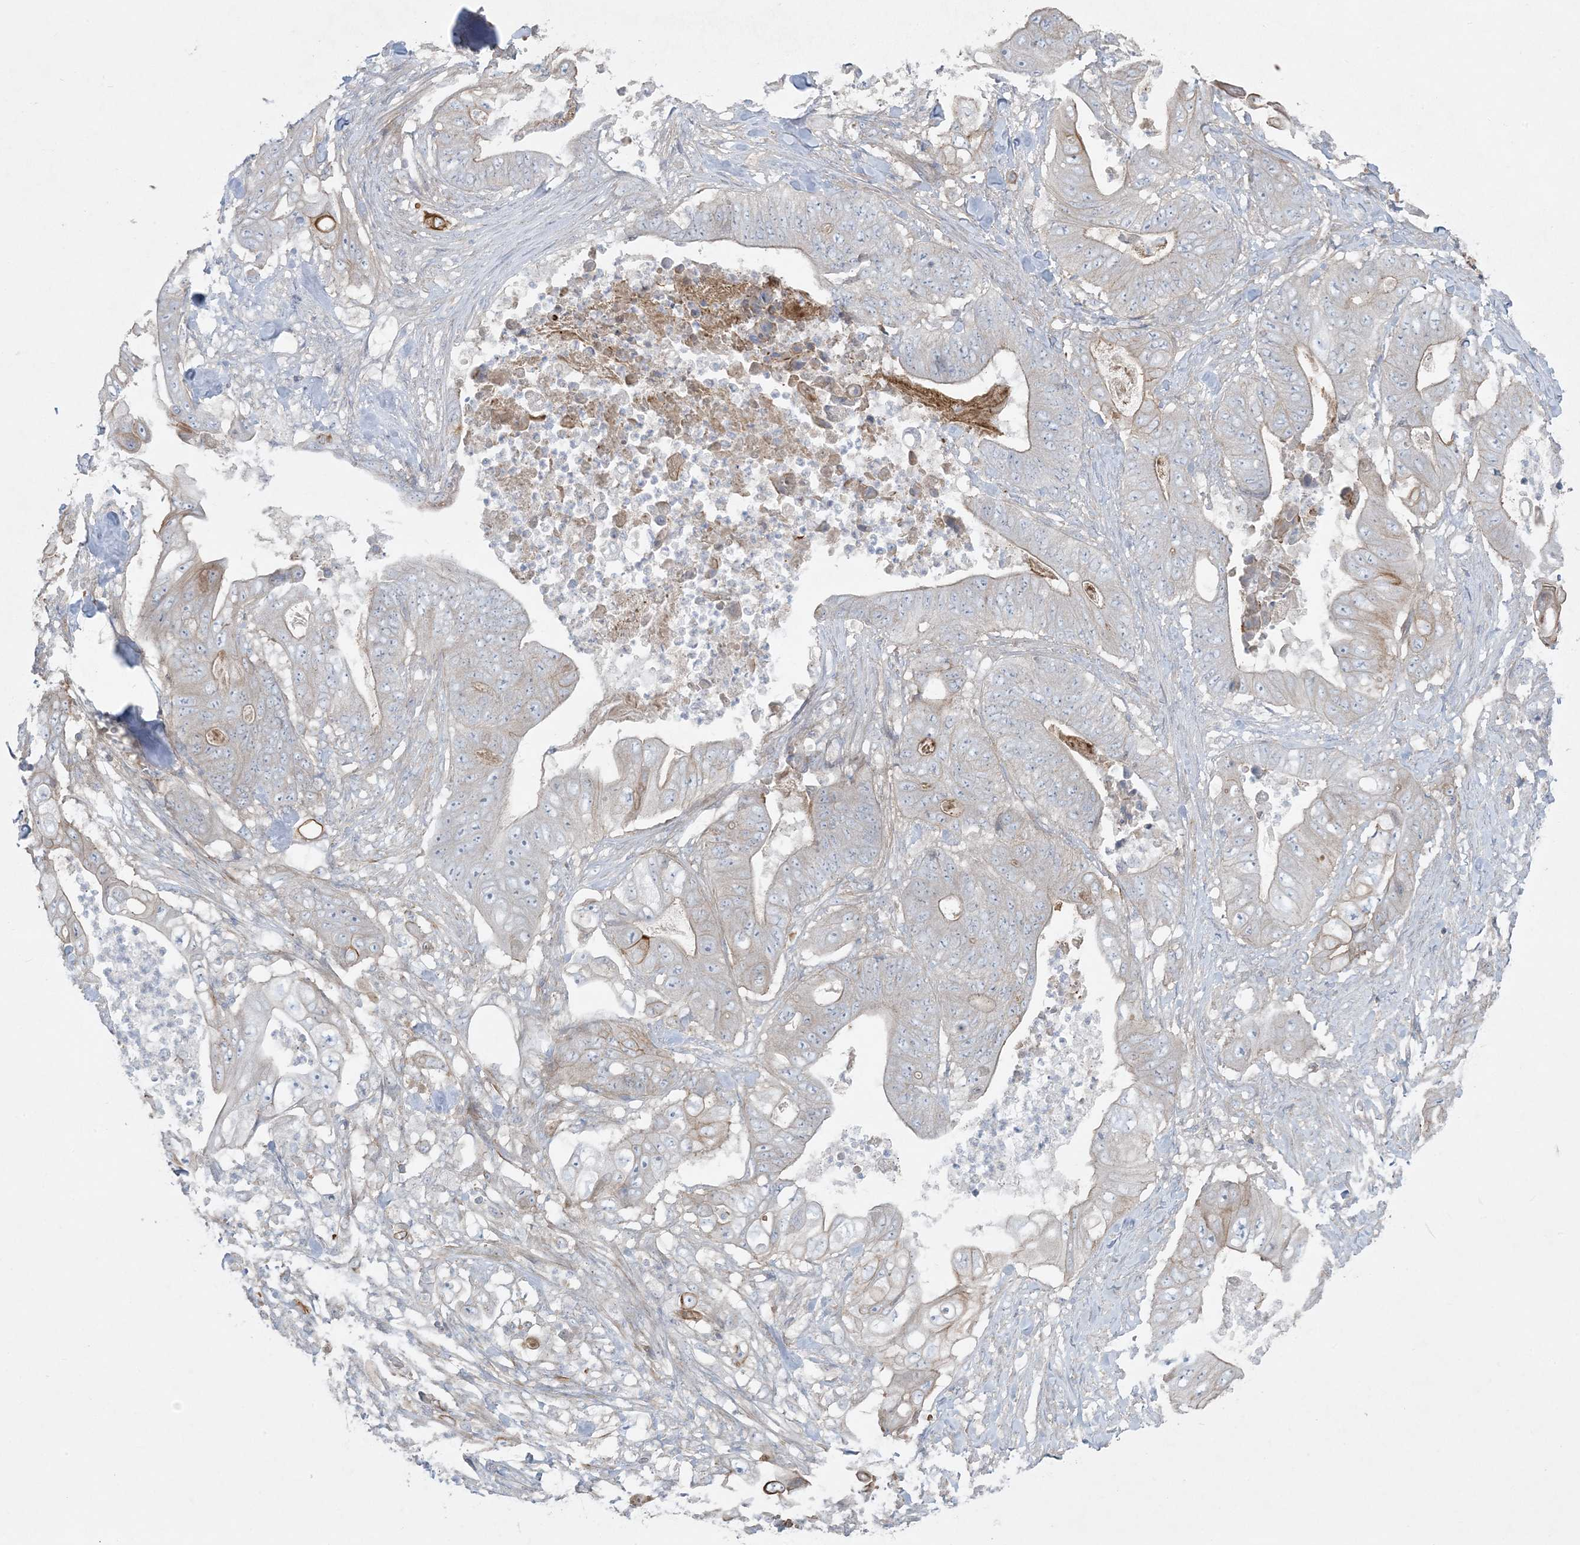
{"staining": {"intensity": "strong", "quantity": "<25%", "location": "cytoplasmic/membranous"}, "tissue": "stomach cancer", "cell_type": "Tumor cells", "image_type": "cancer", "snomed": [{"axis": "morphology", "description": "Adenocarcinoma, NOS"}, {"axis": "topography", "description": "Stomach"}], "caption": "Strong cytoplasmic/membranous positivity for a protein is present in approximately <25% of tumor cells of adenocarcinoma (stomach) using immunohistochemistry.", "gene": "PIK3R4", "patient": {"sex": "female", "age": 73}}